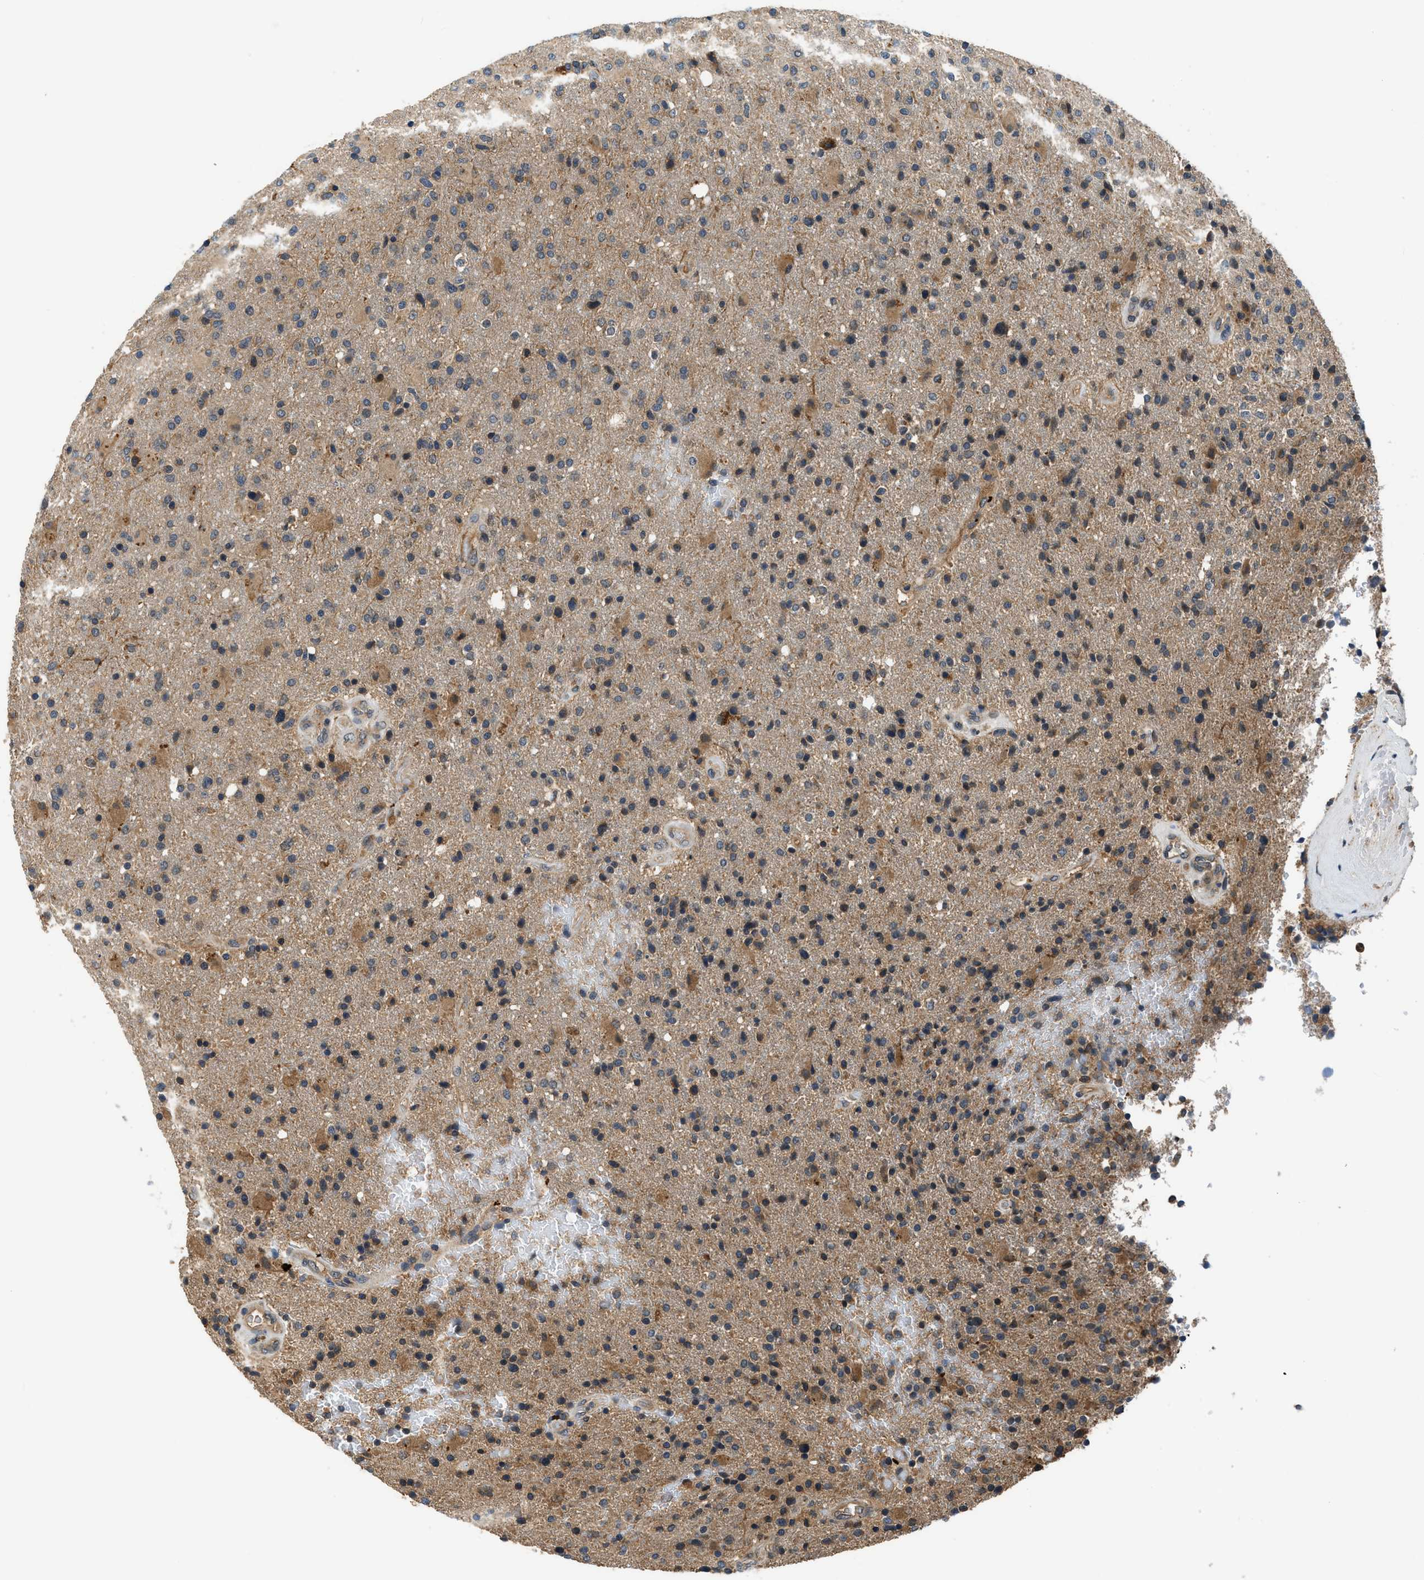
{"staining": {"intensity": "moderate", "quantity": ">75%", "location": "cytoplasmic/membranous"}, "tissue": "glioma", "cell_type": "Tumor cells", "image_type": "cancer", "snomed": [{"axis": "morphology", "description": "Glioma, malignant, High grade"}, {"axis": "topography", "description": "Brain"}], "caption": "Immunohistochemical staining of glioma shows medium levels of moderate cytoplasmic/membranous protein expression in about >75% of tumor cells. The staining was performed using DAB (3,3'-diaminobenzidine), with brown indicating positive protein expression. Nuclei are stained blue with hematoxylin.", "gene": "PAFAH2", "patient": {"sex": "male", "age": 72}}